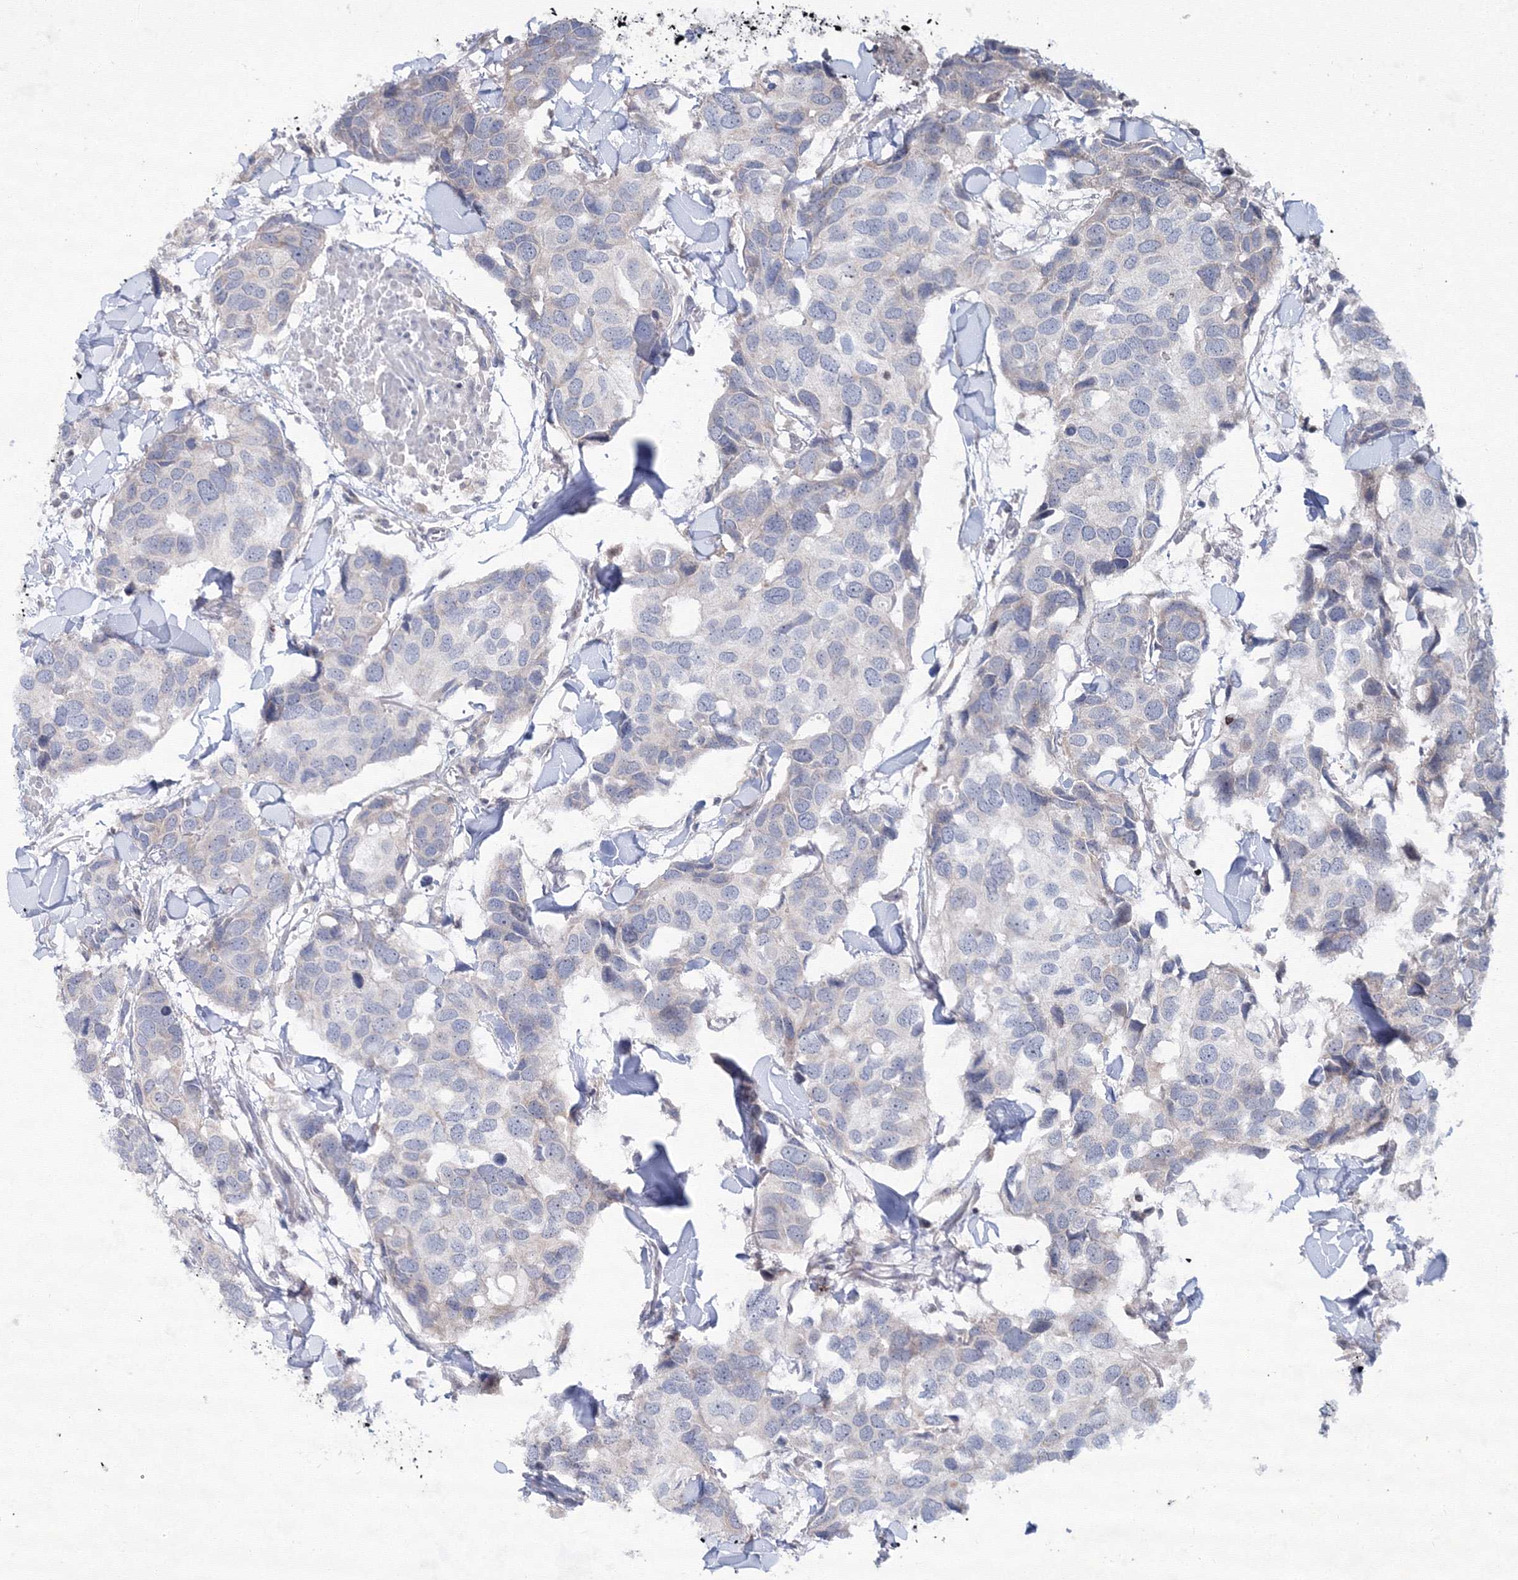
{"staining": {"intensity": "negative", "quantity": "none", "location": "none"}, "tissue": "breast cancer", "cell_type": "Tumor cells", "image_type": "cancer", "snomed": [{"axis": "morphology", "description": "Duct carcinoma"}, {"axis": "topography", "description": "Breast"}], "caption": "IHC photomicrograph of human breast intraductal carcinoma stained for a protein (brown), which demonstrates no positivity in tumor cells.", "gene": "MKRN2", "patient": {"sex": "female", "age": 83}}